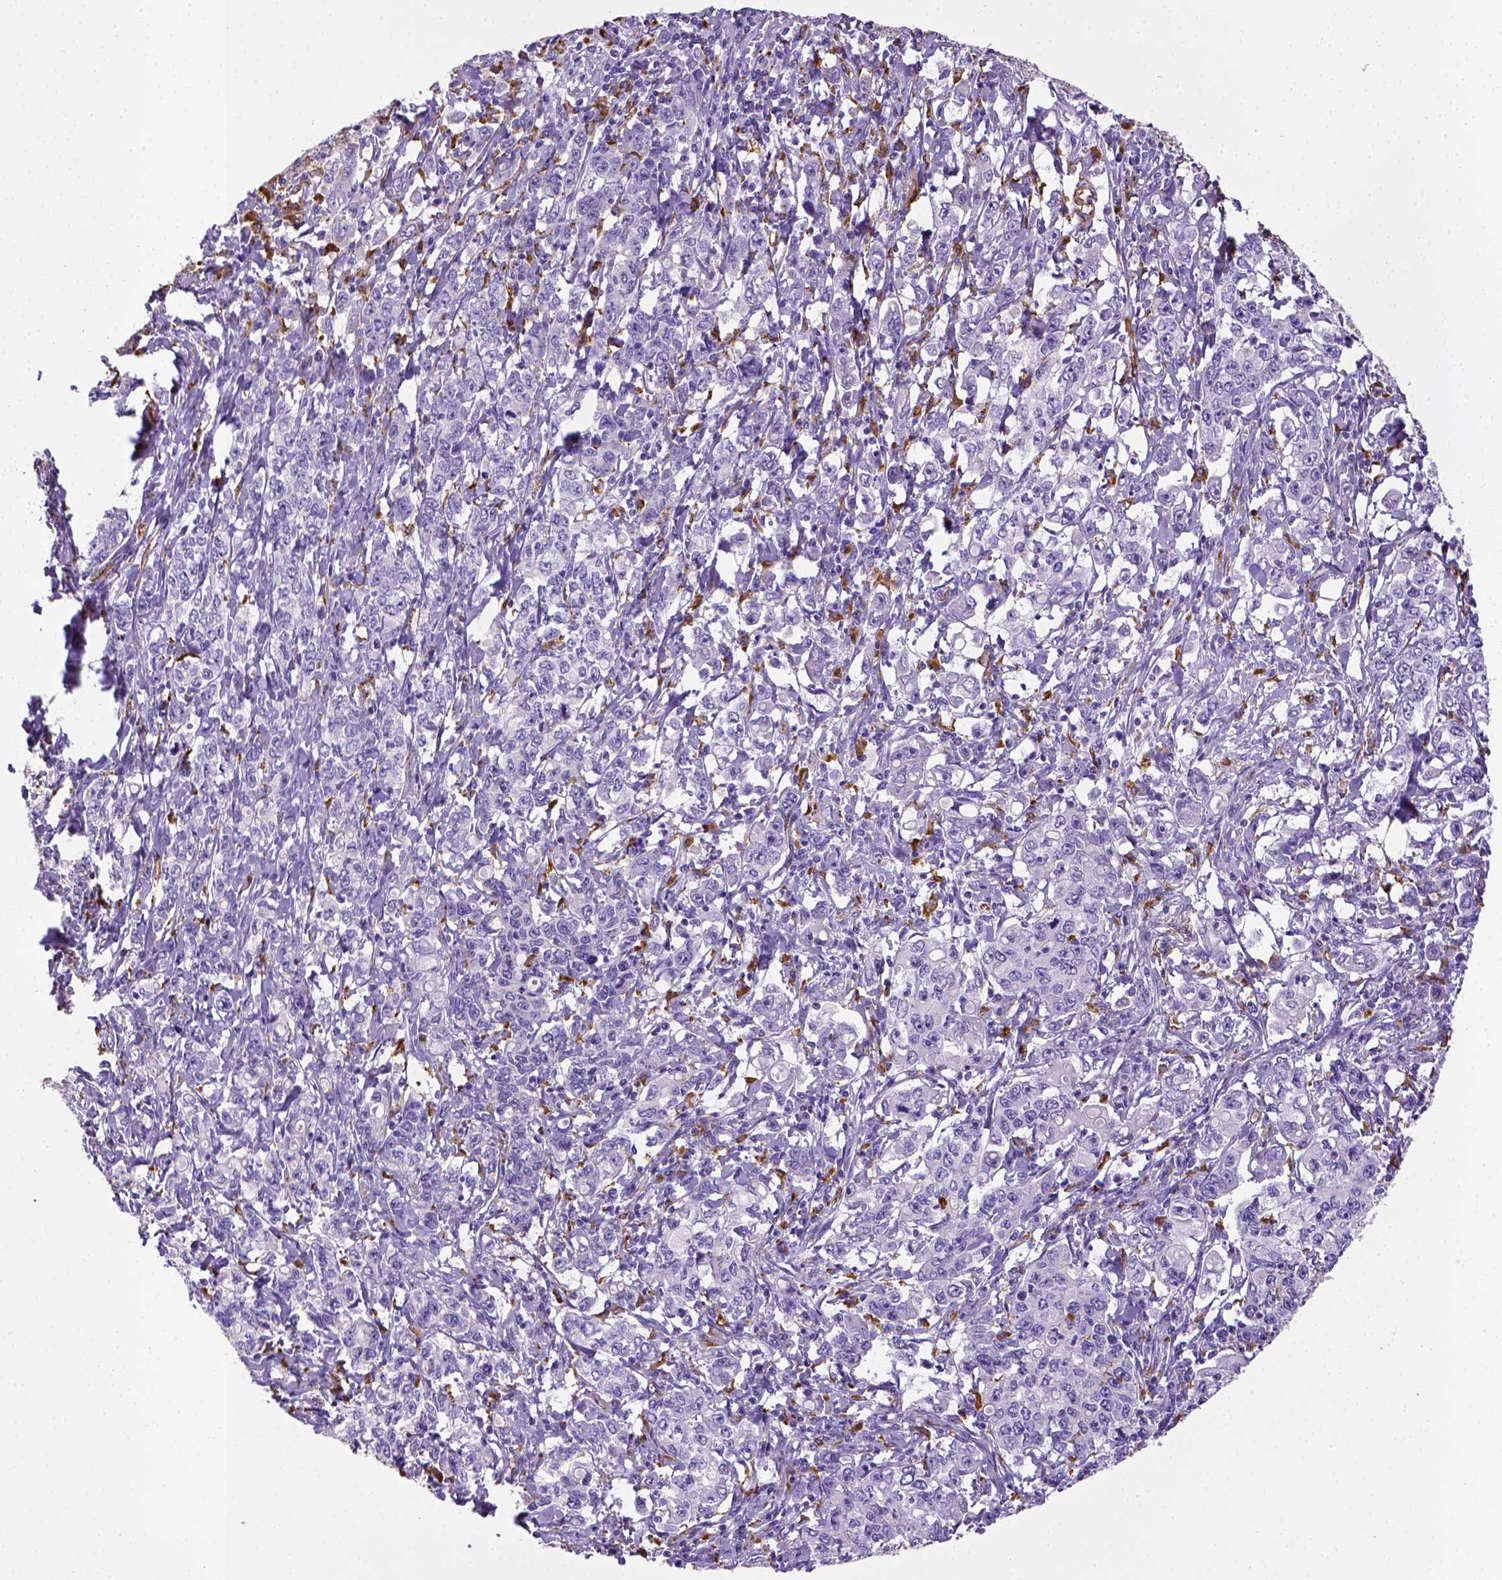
{"staining": {"intensity": "negative", "quantity": "none", "location": "none"}, "tissue": "stomach cancer", "cell_type": "Tumor cells", "image_type": "cancer", "snomed": [{"axis": "morphology", "description": "Adenocarcinoma, NOS"}, {"axis": "topography", "description": "Stomach, lower"}], "caption": "Adenocarcinoma (stomach) stained for a protein using immunohistochemistry (IHC) exhibits no staining tumor cells.", "gene": "CD68", "patient": {"sex": "female", "age": 72}}